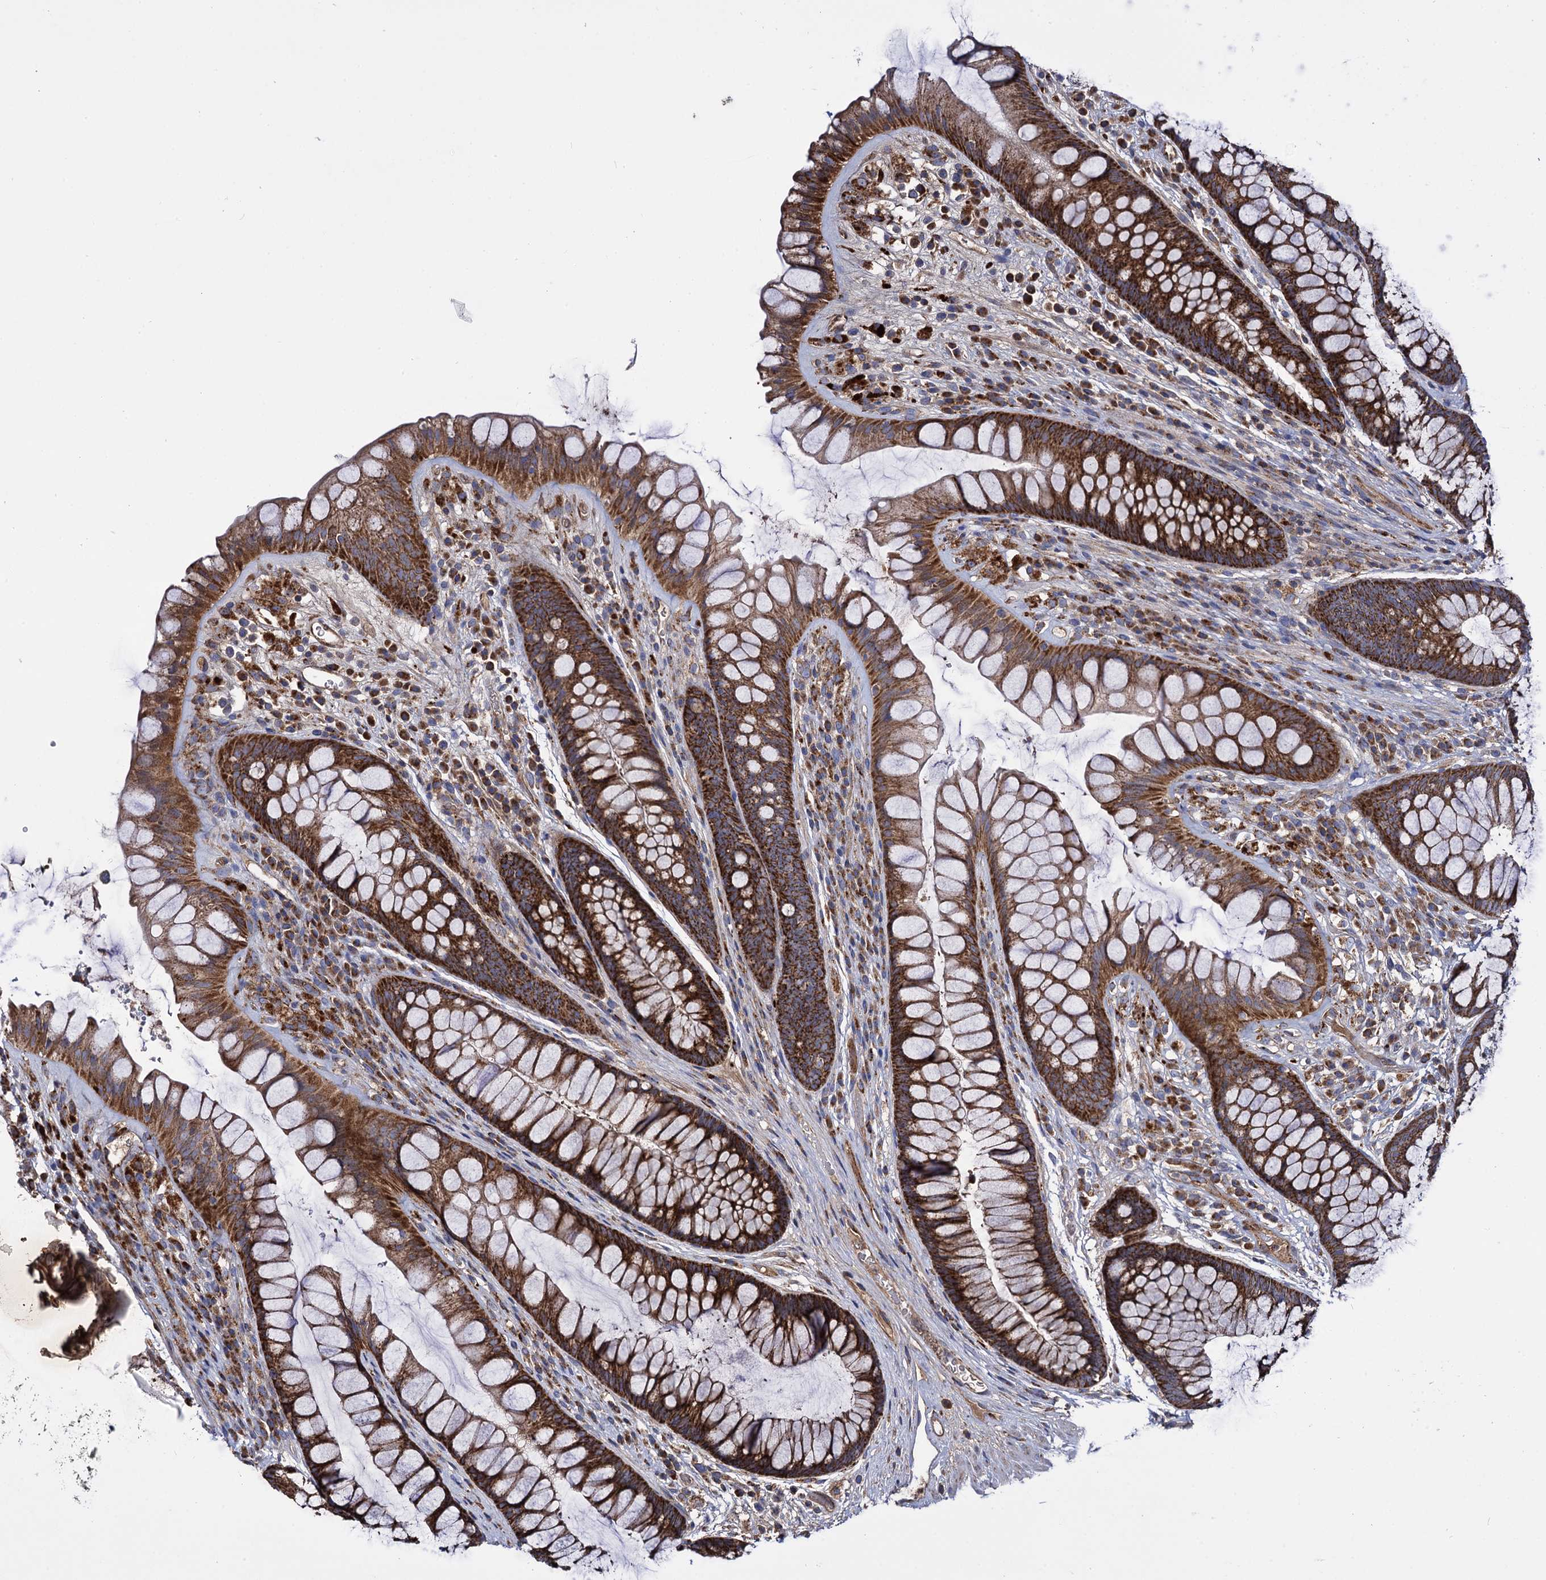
{"staining": {"intensity": "strong", "quantity": ">75%", "location": "cytoplasmic/membranous"}, "tissue": "rectum", "cell_type": "Glandular cells", "image_type": "normal", "snomed": [{"axis": "morphology", "description": "Normal tissue, NOS"}, {"axis": "topography", "description": "Rectum"}], "caption": "Immunohistochemistry of normal human rectum exhibits high levels of strong cytoplasmic/membranous positivity in approximately >75% of glandular cells. The staining is performed using DAB brown chromogen to label protein expression. The nuclei are counter-stained blue using hematoxylin.", "gene": "IQCH", "patient": {"sex": "male", "age": 74}}